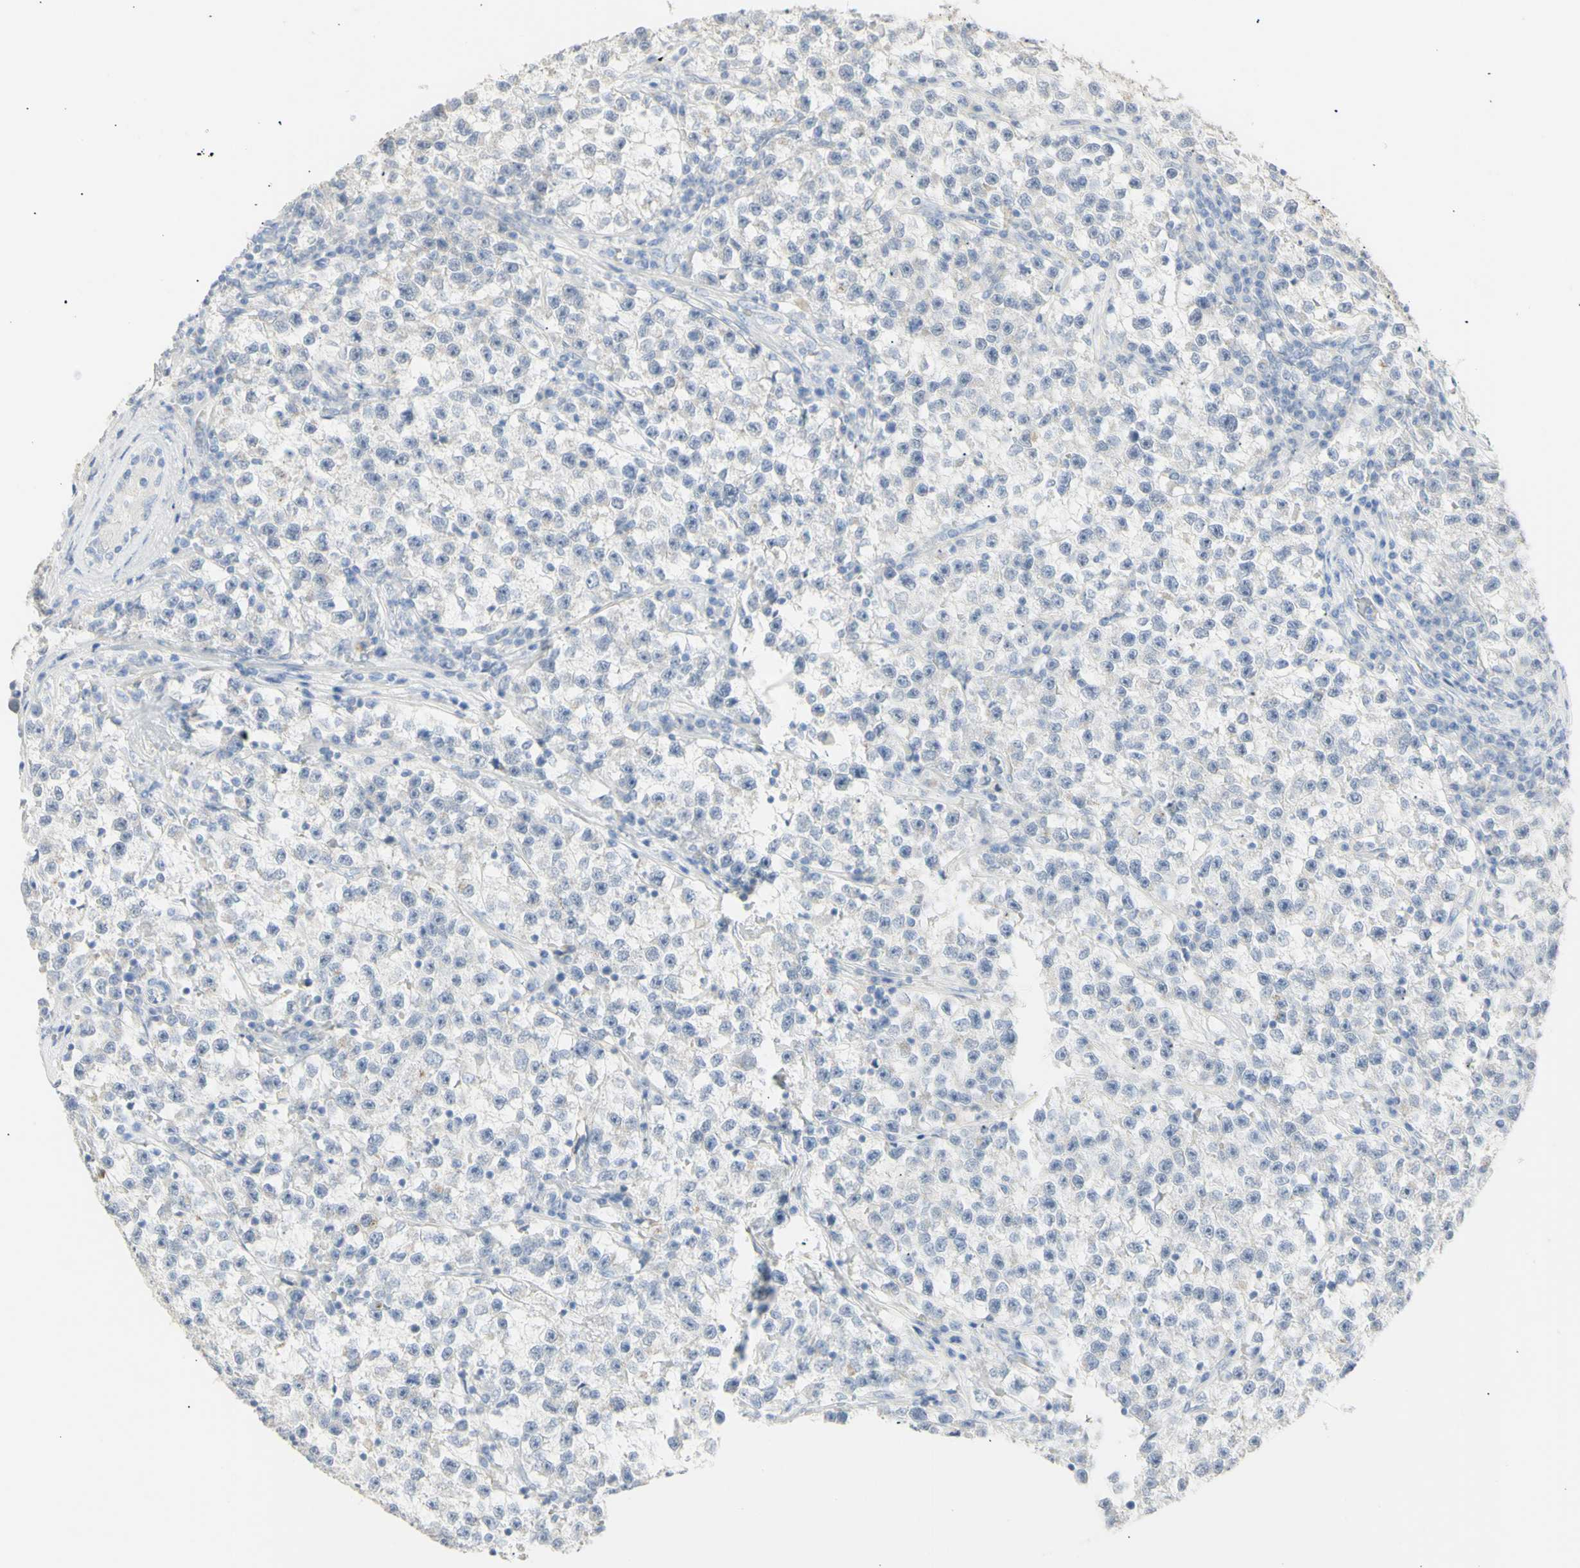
{"staining": {"intensity": "negative", "quantity": "none", "location": "none"}, "tissue": "testis cancer", "cell_type": "Tumor cells", "image_type": "cancer", "snomed": [{"axis": "morphology", "description": "Seminoma, NOS"}, {"axis": "topography", "description": "Testis"}], "caption": "A histopathology image of human seminoma (testis) is negative for staining in tumor cells. (DAB (3,3'-diaminobenzidine) IHC visualized using brightfield microscopy, high magnification).", "gene": "B4GALNT3", "patient": {"sex": "male", "age": 22}}